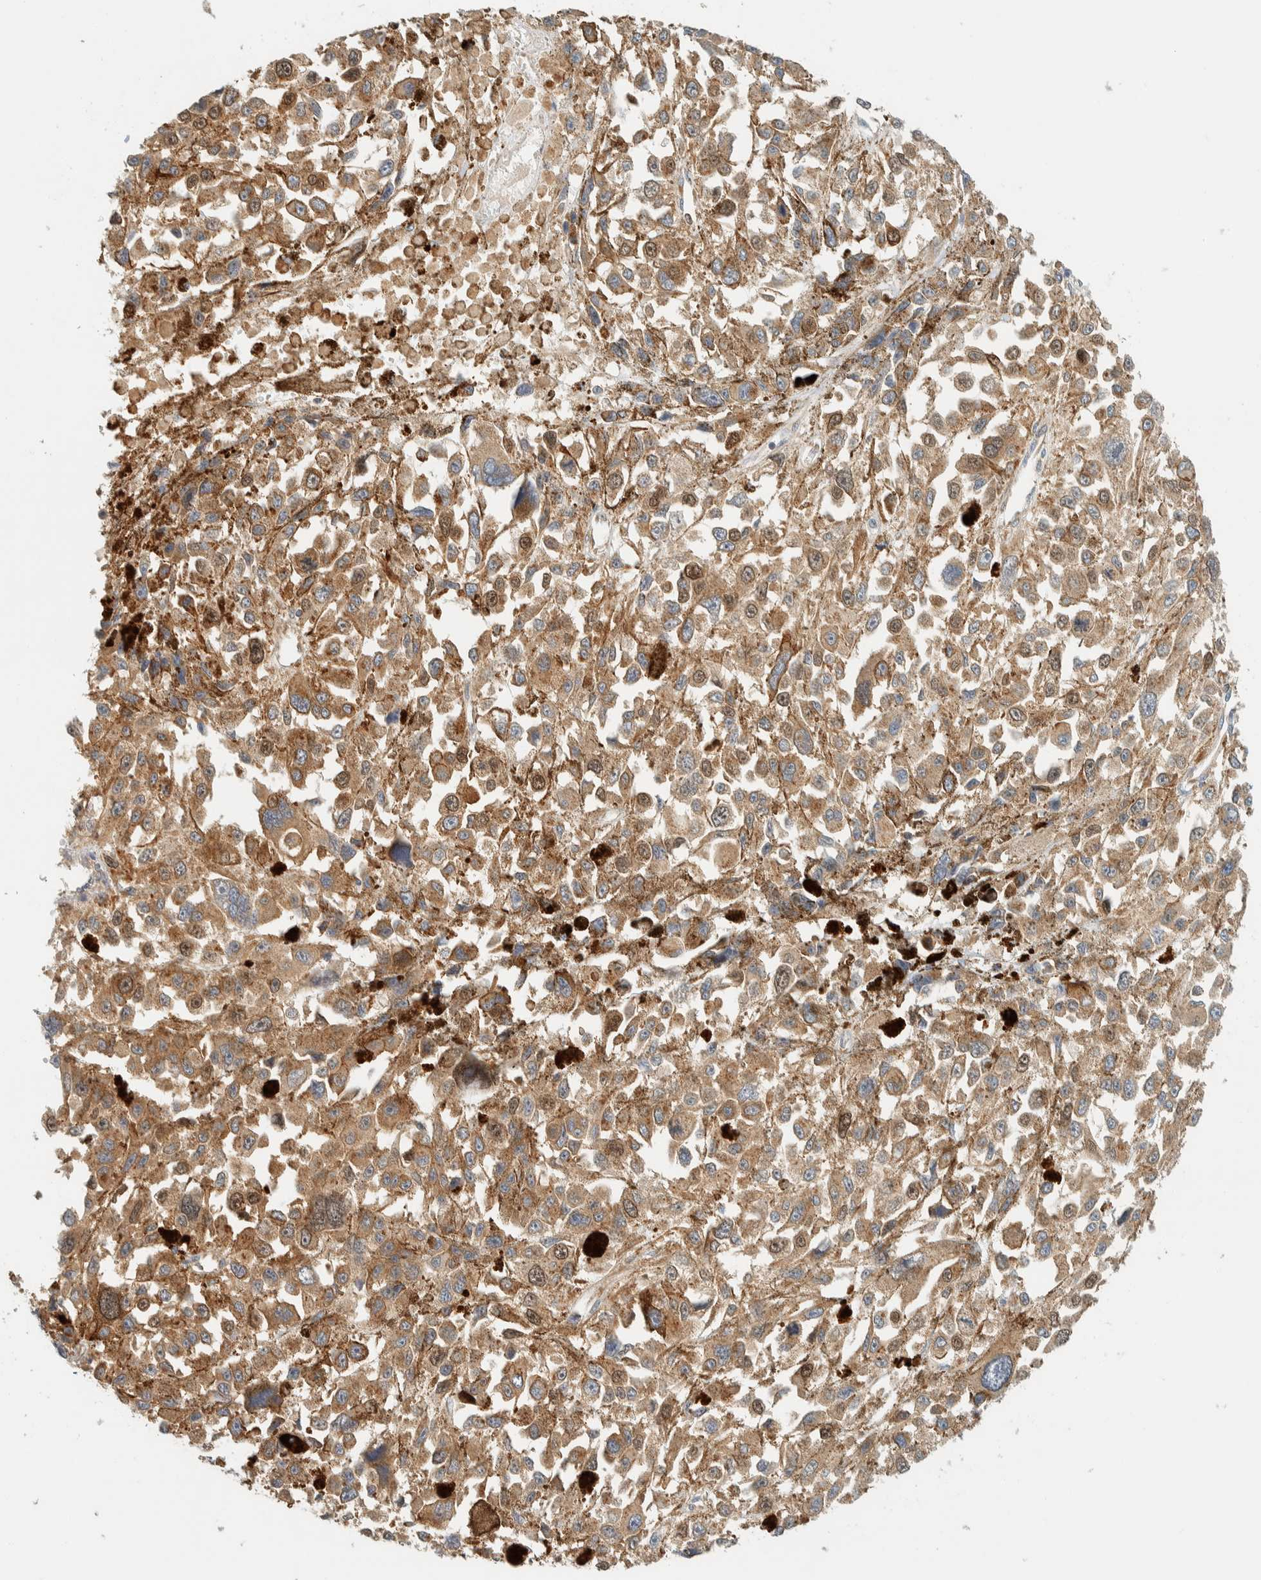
{"staining": {"intensity": "weak", "quantity": ">75%", "location": "cytoplasmic/membranous"}, "tissue": "melanoma", "cell_type": "Tumor cells", "image_type": "cancer", "snomed": [{"axis": "morphology", "description": "Malignant melanoma, Metastatic site"}, {"axis": "topography", "description": "Lymph node"}], "caption": "This is an image of immunohistochemistry (IHC) staining of malignant melanoma (metastatic site), which shows weak staining in the cytoplasmic/membranous of tumor cells.", "gene": "ARFGEF1", "patient": {"sex": "male", "age": 59}}